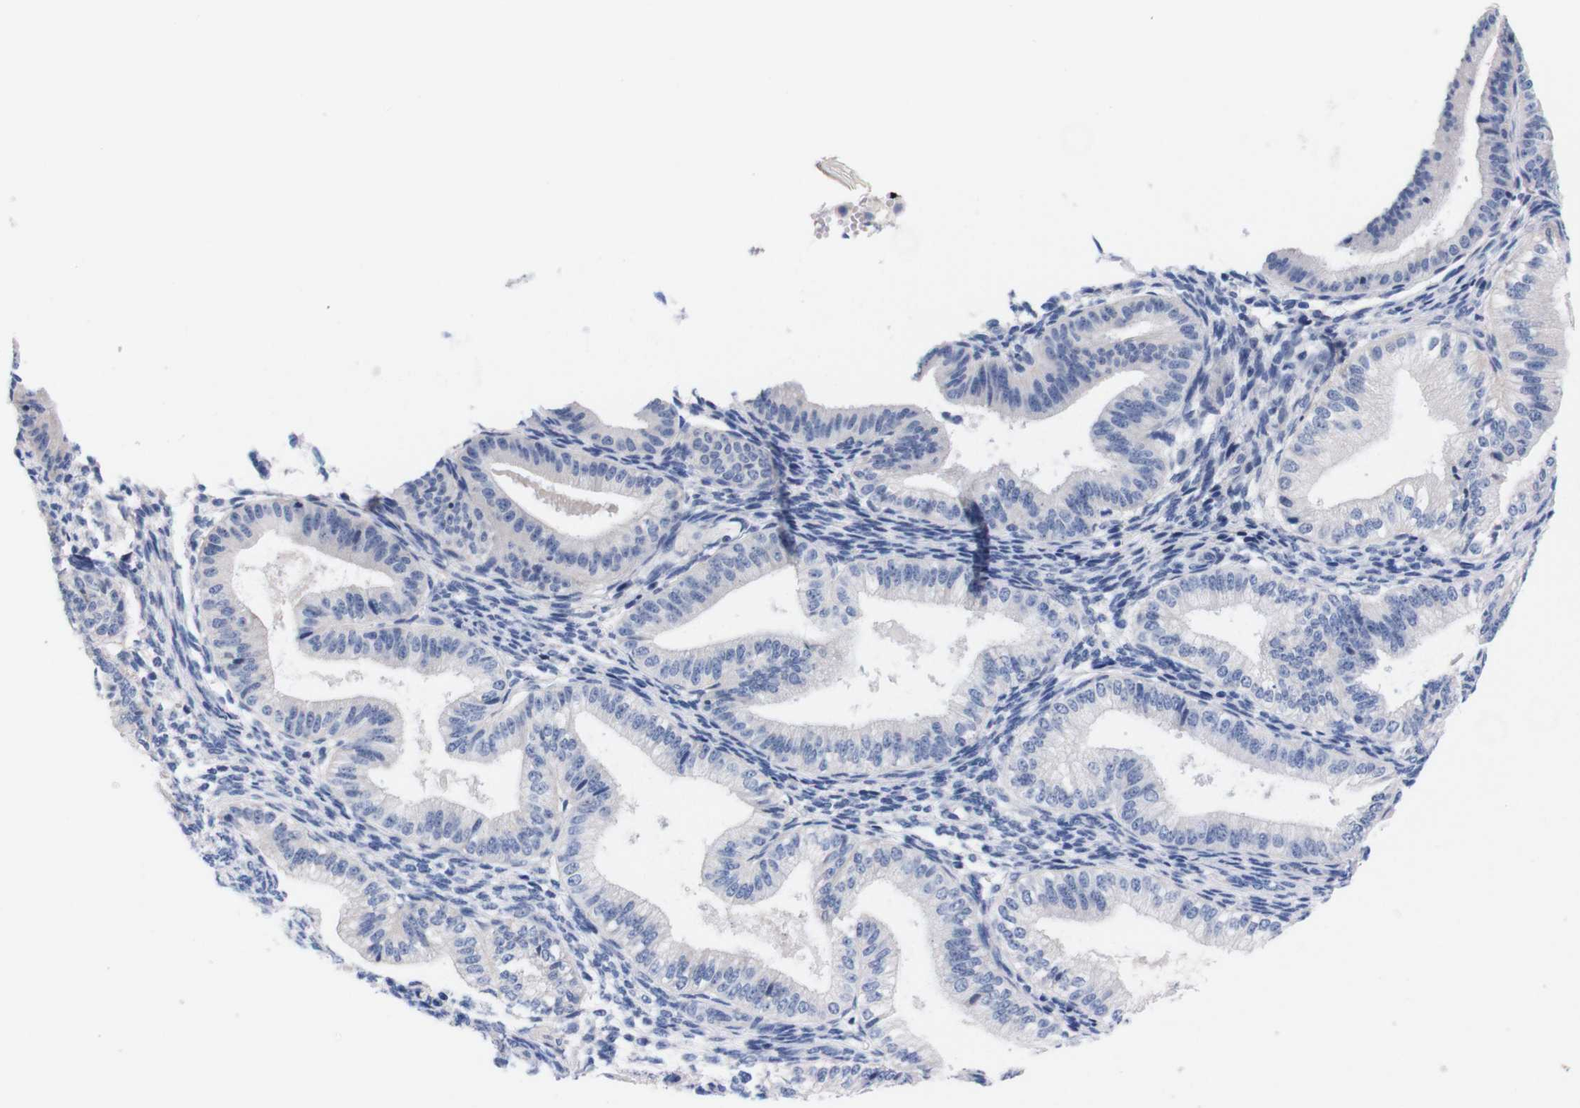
{"staining": {"intensity": "negative", "quantity": "none", "location": "none"}, "tissue": "endometrium", "cell_type": "Cells in endometrial stroma", "image_type": "normal", "snomed": [{"axis": "morphology", "description": "Normal tissue, NOS"}, {"axis": "topography", "description": "Endometrium"}], "caption": "Immunohistochemical staining of unremarkable endometrium displays no significant positivity in cells in endometrial stroma. (Immunohistochemistry (ihc), brightfield microscopy, high magnification).", "gene": "FAM210A", "patient": {"sex": "female", "age": 39}}